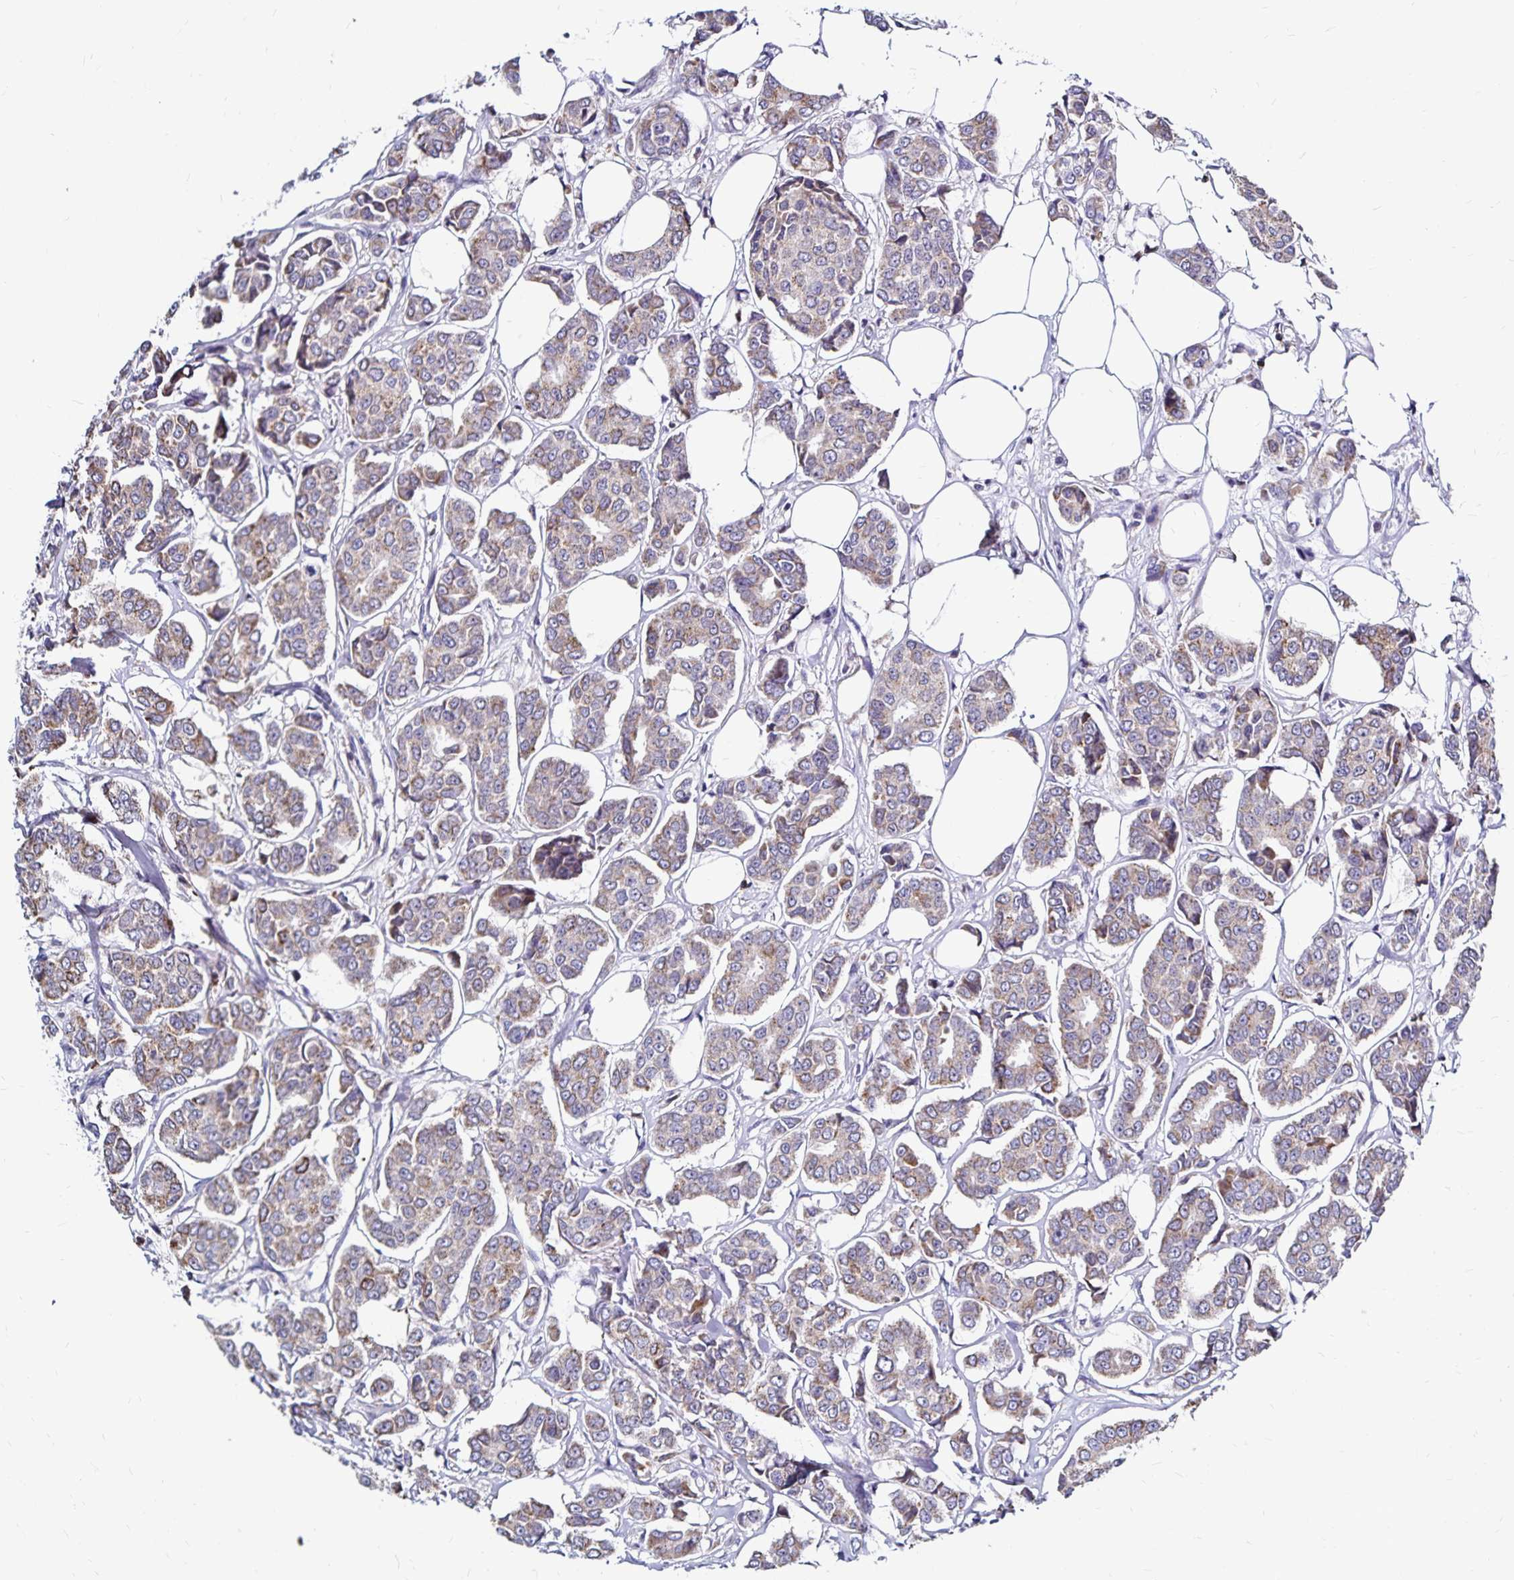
{"staining": {"intensity": "moderate", "quantity": ">75%", "location": "cytoplasmic/membranous"}, "tissue": "breast cancer", "cell_type": "Tumor cells", "image_type": "cancer", "snomed": [{"axis": "morphology", "description": "Duct carcinoma"}, {"axis": "topography", "description": "Breast"}], "caption": "Tumor cells show moderate cytoplasmic/membranous expression in approximately >75% of cells in breast cancer (intraductal carcinoma). (DAB IHC with brightfield microscopy, high magnification).", "gene": "NAGPA", "patient": {"sex": "female", "age": 94}}